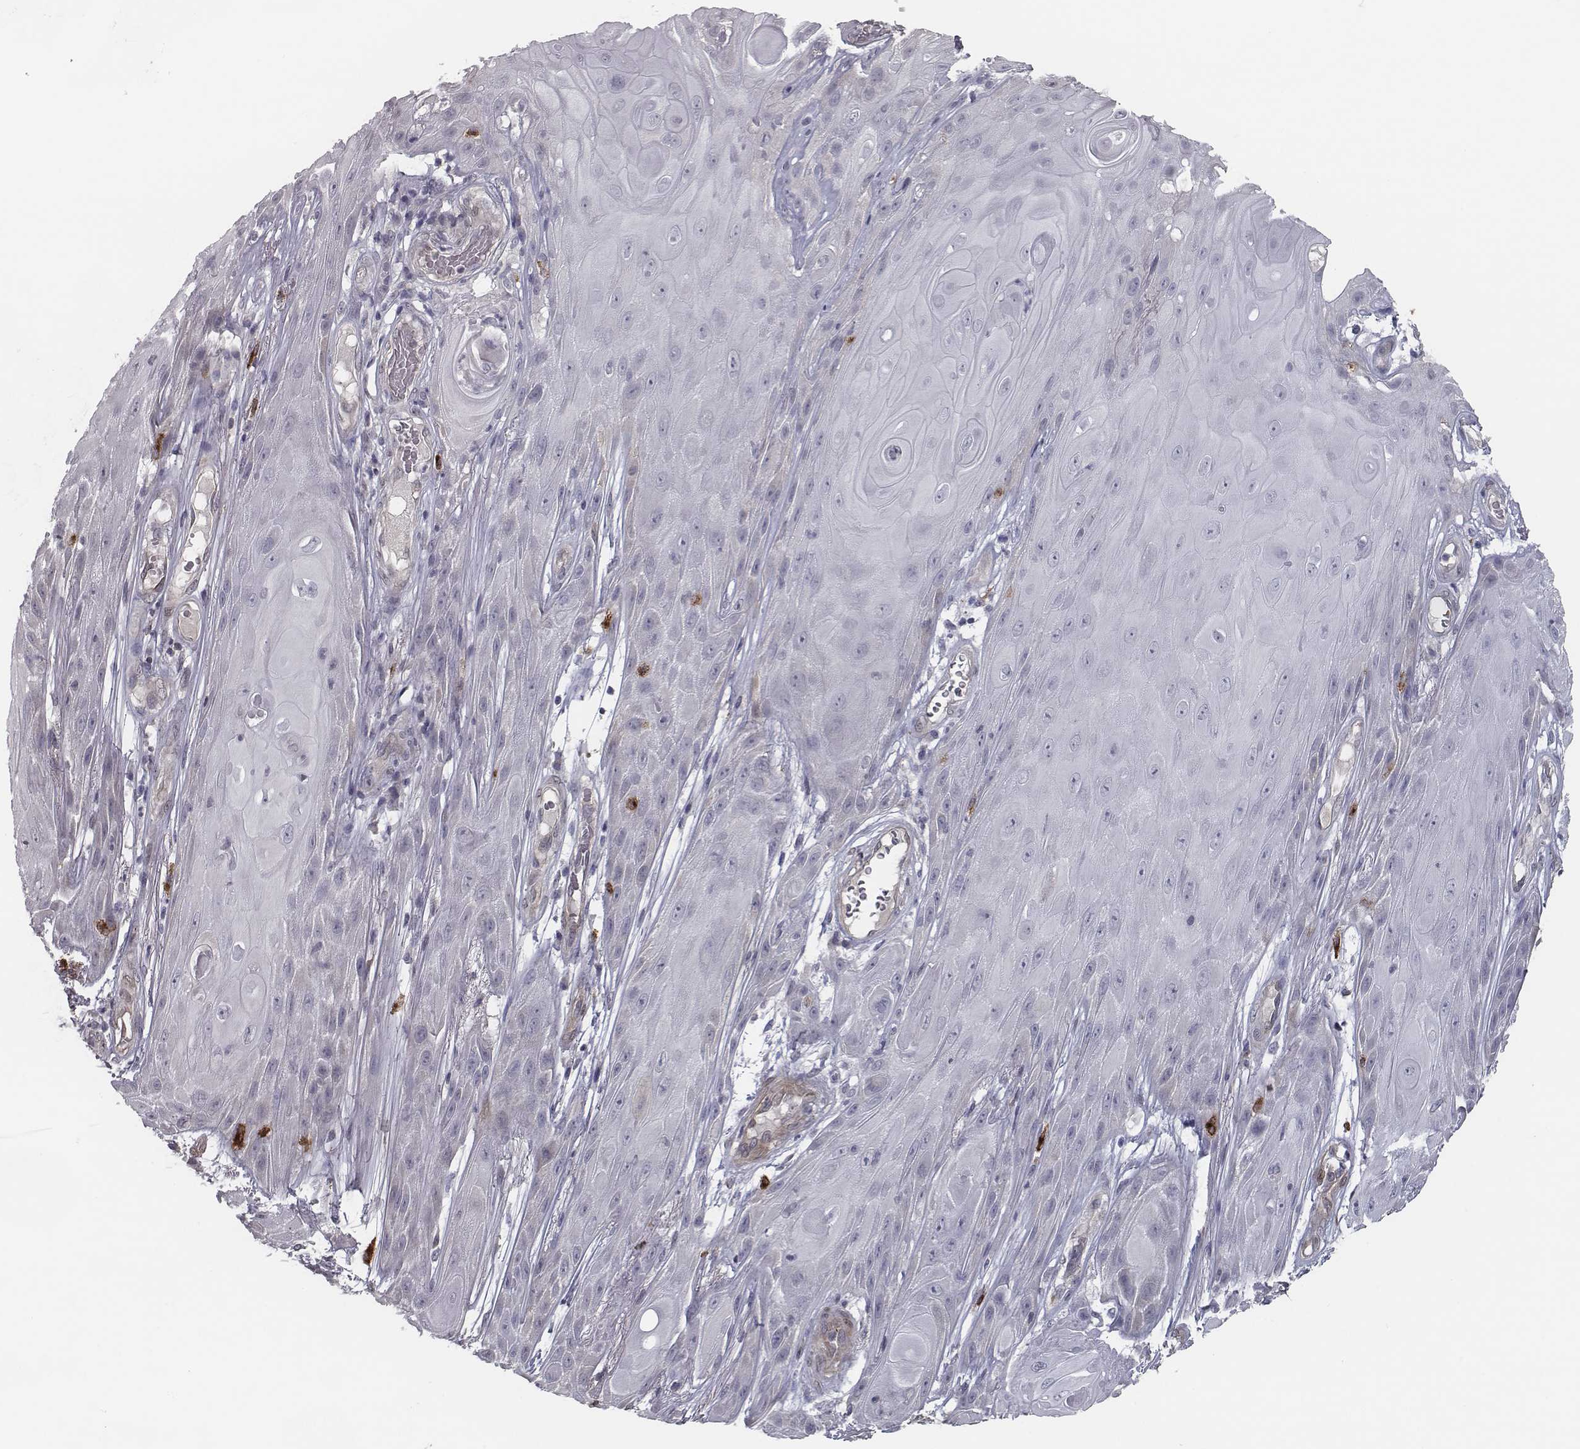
{"staining": {"intensity": "negative", "quantity": "none", "location": "none"}, "tissue": "skin cancer", "cell_type": "Tumor cells", "image_type": "cancer", "snomed": [{"axis": "morphology", "description": "Squamous cell carcinoma, NOS"}, {"axis": "topography", "description": "Skin"}], "caption": "High magnification brightfield microscopy of squamous cell carcinoma (skin) stained with DAB (3,3'-diaminobenzidine) (brown) and counterstained with hematoxylin (blue): tumor cells show no significant staining.", "gene": "ISYNA1", "patient": {"sex": "male", "age": 62}}